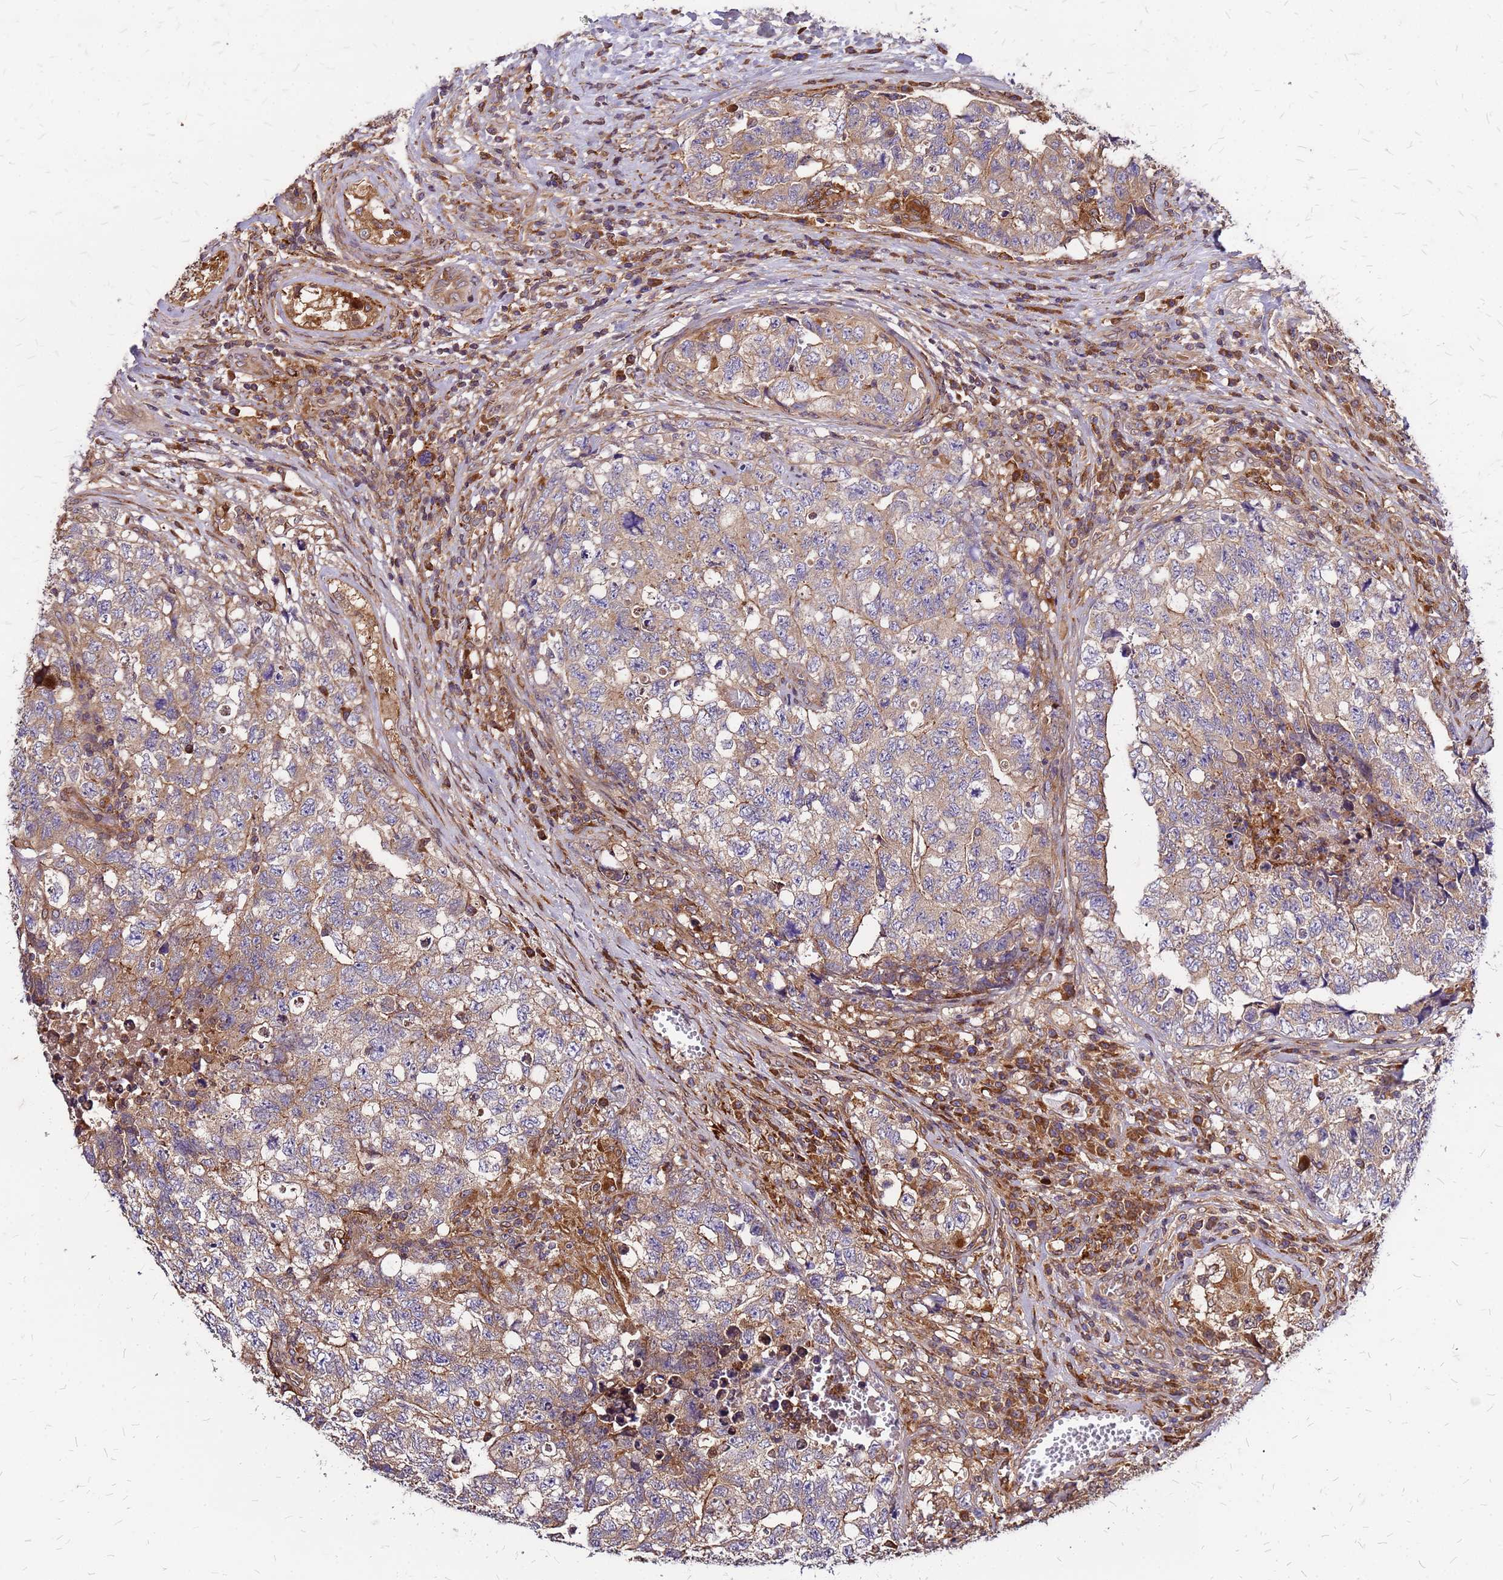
{"staining": {"intensity": "weak", "quantity": ">75%", "location": "cytoplasmic/membranous"}, "tissue": "testis cancer", "cell_type": "Tumor cells", "image_type": "cancer", "snomed": [{"axis": "morphology", "description": "Carcinoma, Embryonal, NOS"}, {"axis": "topography", "description": "Testis"}], "caption": "DAB (3,3'-diaminobenzidine) immunohistochemical staining of human testis cancer reveals weak cytoplasmic/membranous protein staining in approximately >75% of tumor cells. The protein of interest is stained brown, and the nuclei are stained in blue (DAB IHC with brightfield microscopy, high magnification).", "gene": "CYBC1", "patient": {"sex": "male", "age": 31}}